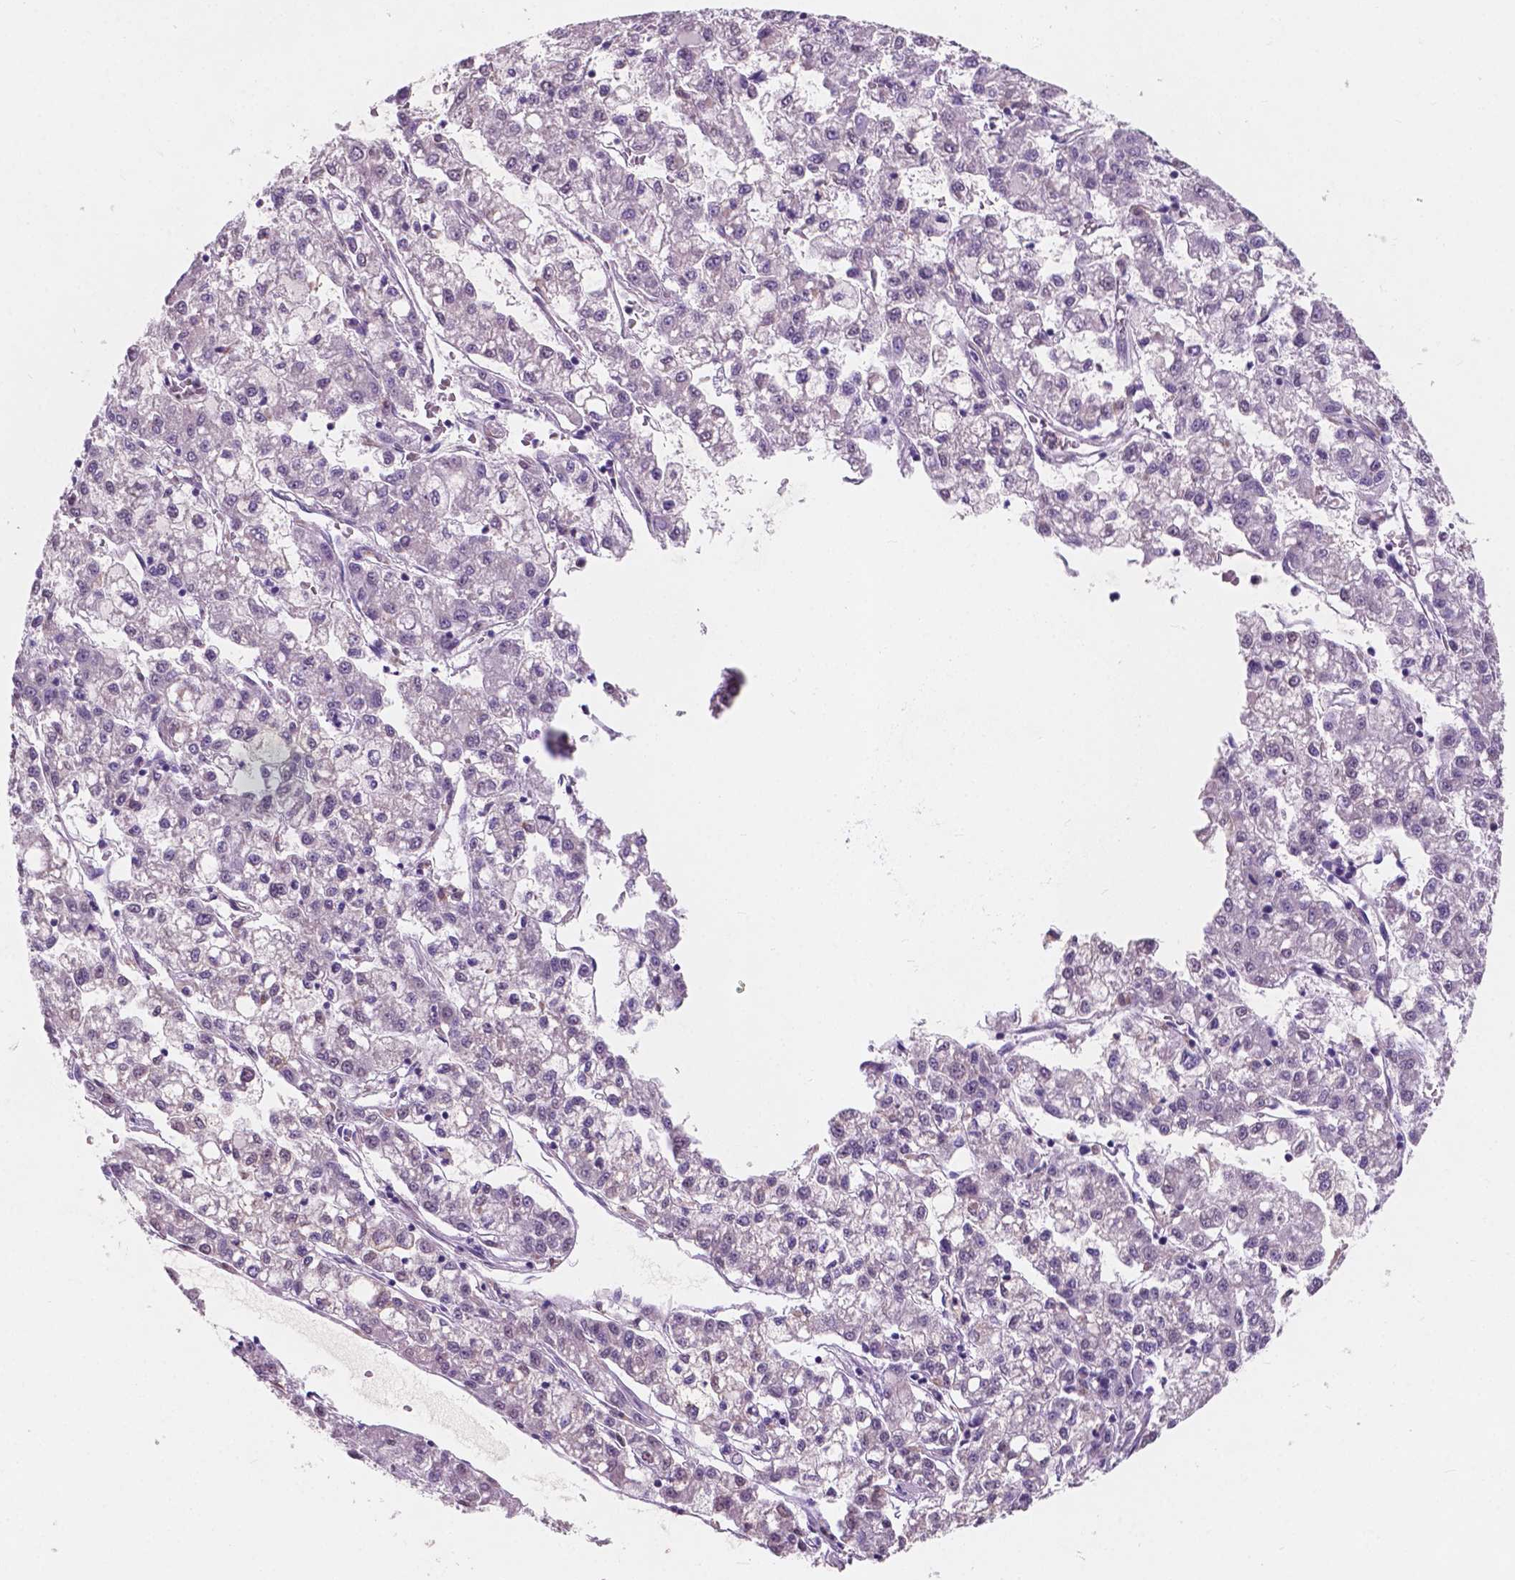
{"staining": {"intensity": "negative", "quantity": "none", "location": "none"}, "tissue": "liver cancer", "cell_type": "Tumor cells", "image_type": "cancer", "snomed": [{"axis": "morphology", "description": "Carcinoma, Hepatocellular, NOS"}, {"axis": "topography", "description": "Liver"}], "caption": "Liver cancer (hepatocellular carcinoma) was stained to show a protein in brown. There is no significant staining in tumor cells. Brightfield microscopy of immunohistochemistry stained with DAB (brown) and hematoxylin (blue), captured at high magnification.", "gene": "IREB2", "patient": {"sex": "male", "age": 40}}